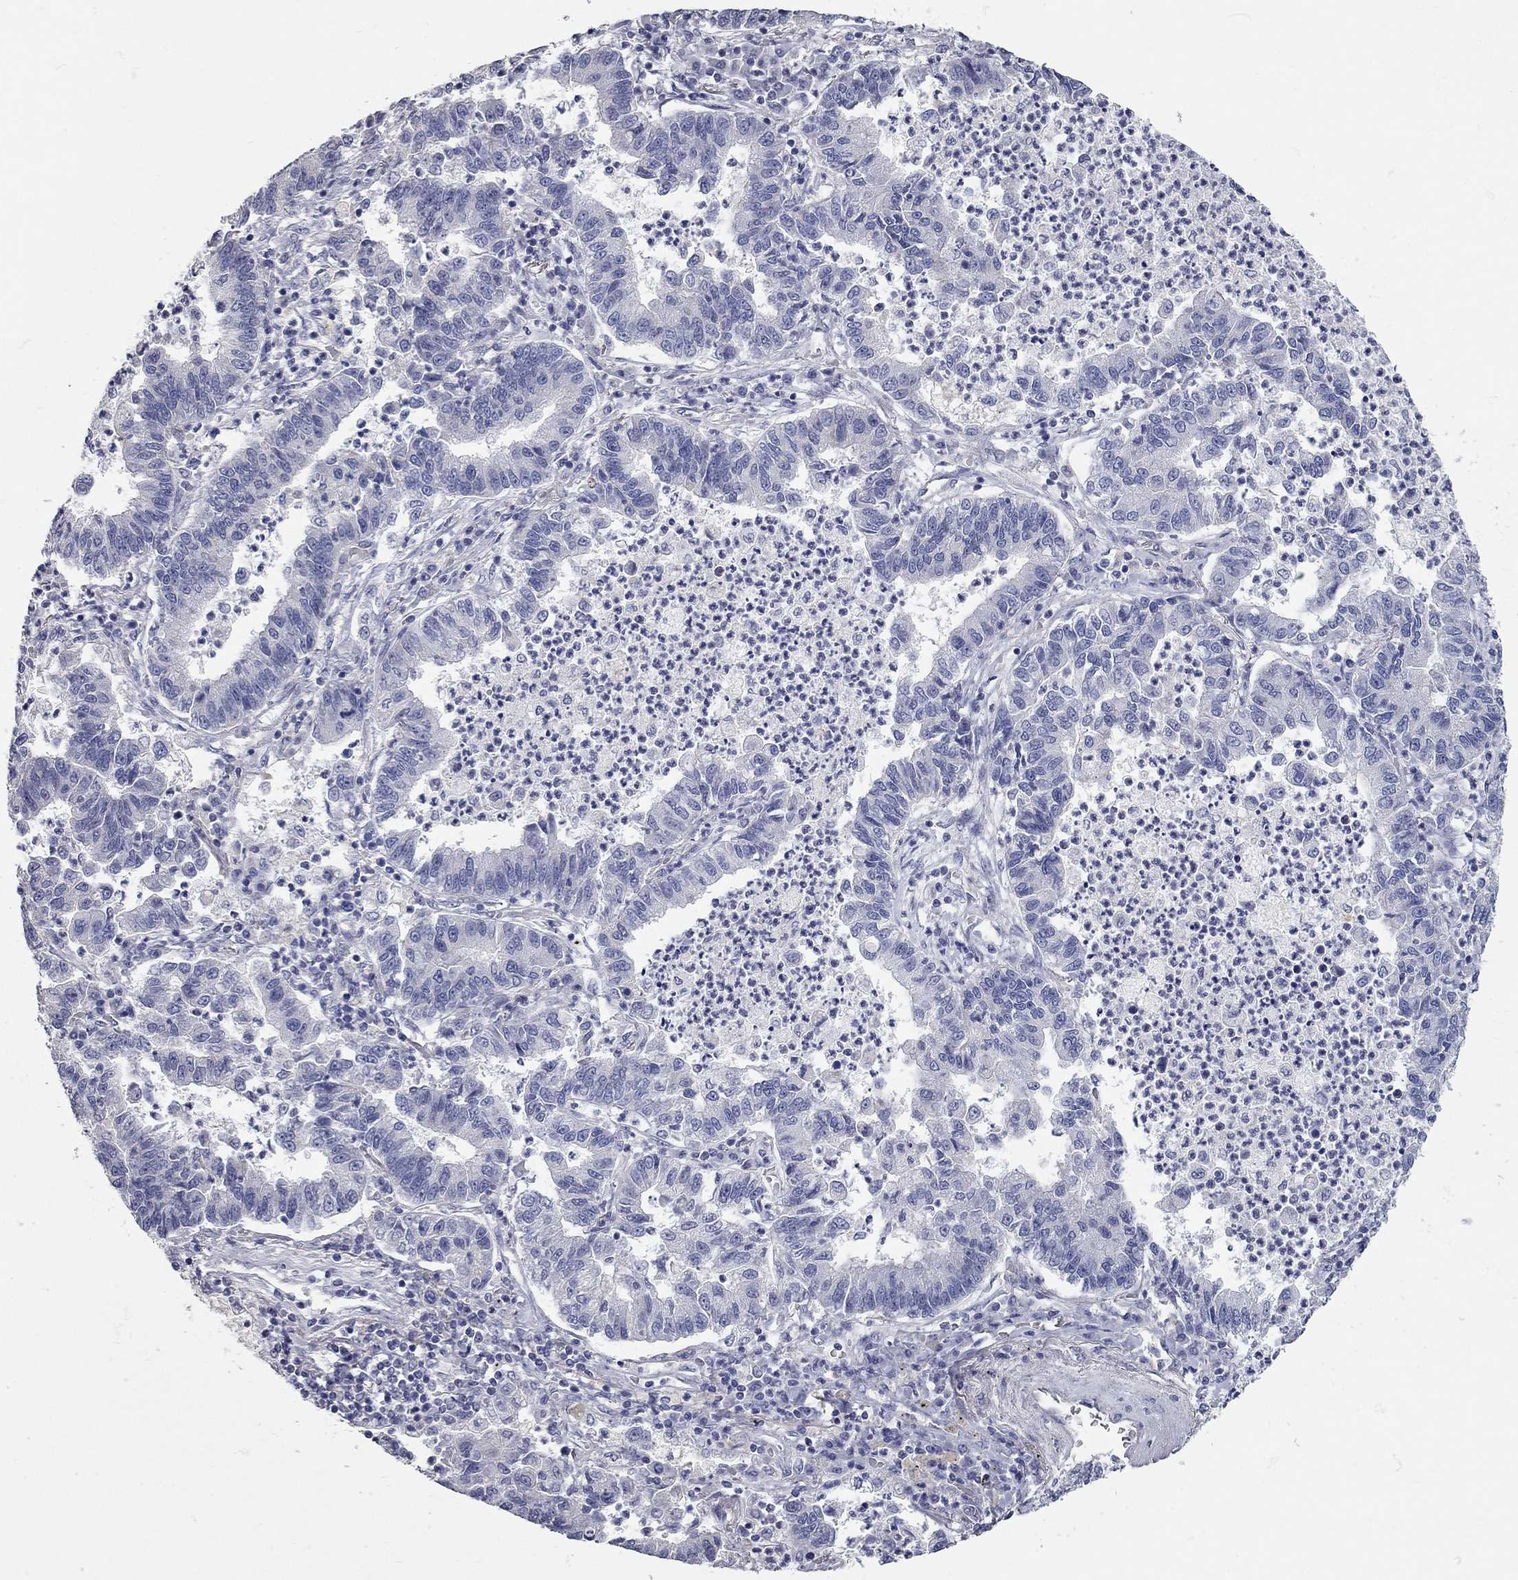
{"staining": {"intensity": "negative", "quantity": "none", "location": "none"}, "tissue": "lung cancer", "cell_type": "Tumor cells", "image_type": "cancer", "snomed": [{"axis": "morphology", "description": "Adenocarcinoma, NOS"}, {"axis": "topography", "description": "Lung"}], "caption": "Lung cancer stained for a protein using immunohistochemistry (IHC) demonstrates no staining tumor cells.", "gene": "C10orf90", "patient": {"sex": "female", "age": 57}}